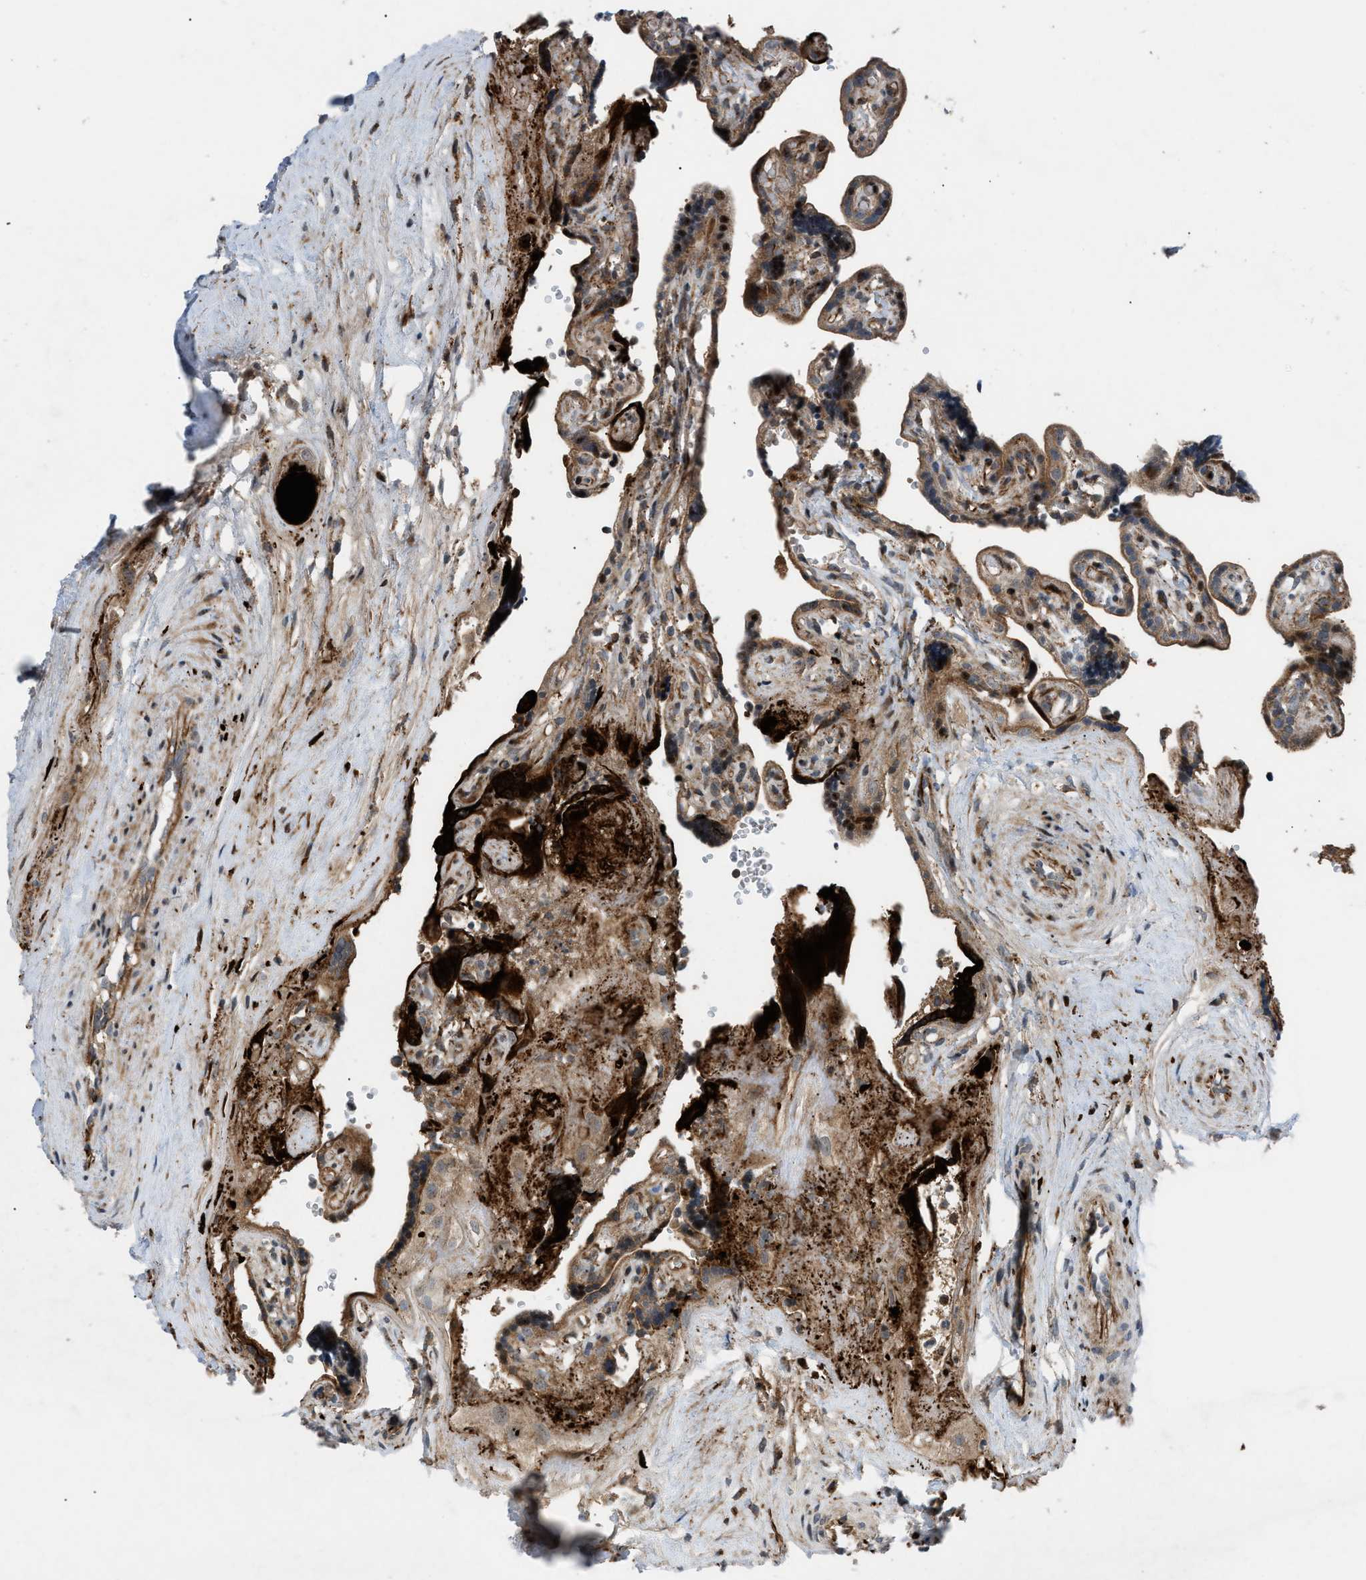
{"staining": {"intensity": "strong", "quantity": ">75%", "location": "cytoplasmic/membranous"}, "tissue": "placenta", "cell_type": "Trophoblastic cells", "image_type": "normal", "snomed": [{"axis": "morphology", "description": "Normal tissue, NOS"}, {"axis": "topography", "description": "Placenta"}], "caption": "DAB (3,3'-diaminobenzidine) immunohistochemical staining of benign placenta displays strong cytoplasmic/membranous protein positivity in about >75% of trophoblastic cells. (DAB IHC with brightfield microscopy, high magnification).", "gene": "AP3M2", "patient": {"sex": "female", "age": 30}}